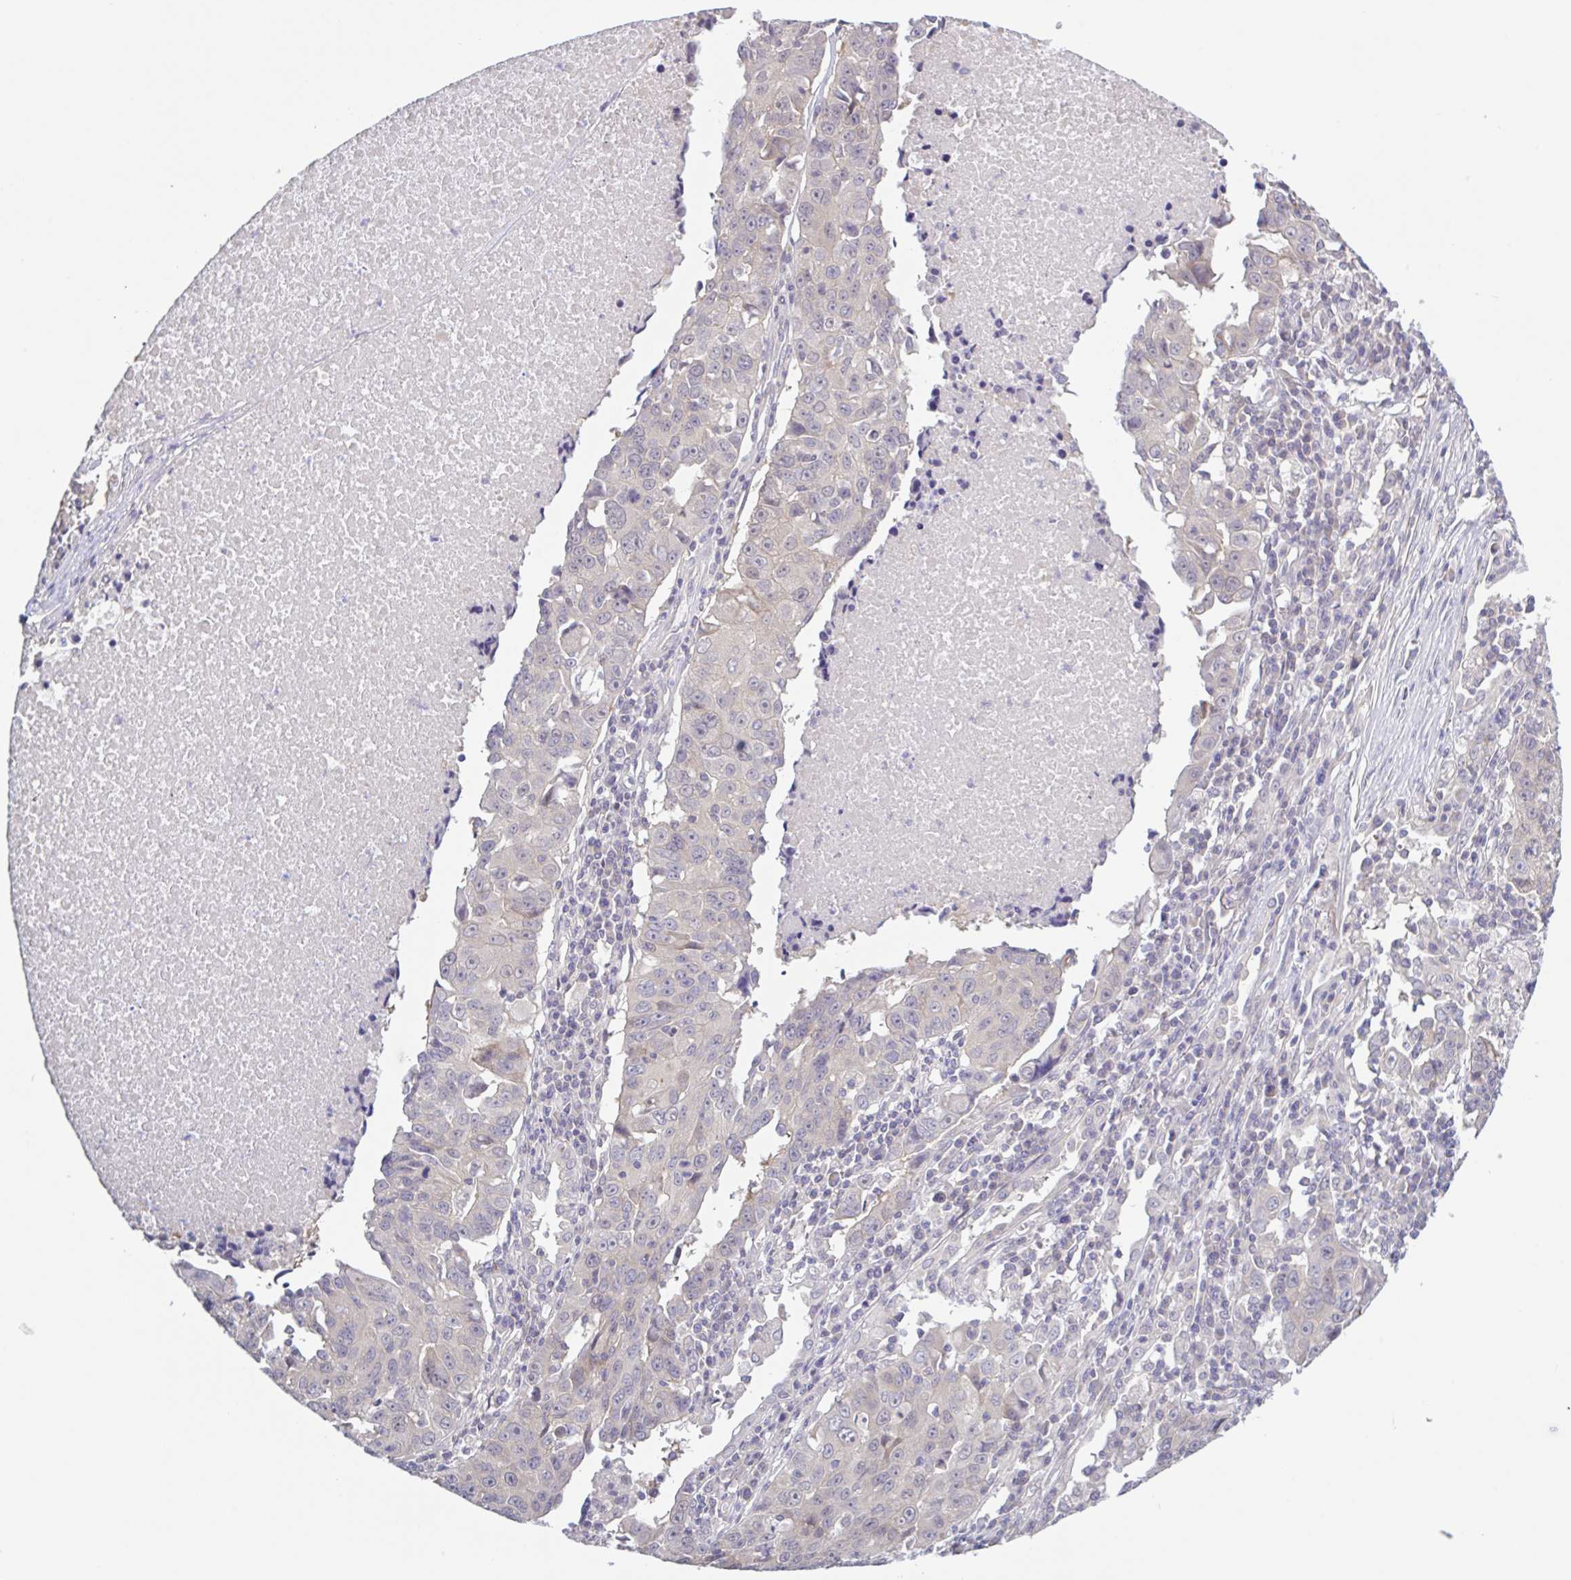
{"staining": {"intensity": "negative", "quantity": "none", "location": "none"}, "tissue": "lung cancer", "cell_type": "Tumor cells", "image_type": "cancer", "snomed": [{"axis": "morphology", "description": "Squamous cell carcinoma, NOS"}, {"axis": "topography", "description": "Lung"}], "caption": "Squamous cell carcinoma (lung) was stained to show a protein in brown. There is no significant staining in tumor cells. Nuclei are stained in blue.", "gene": "HYPK", "patient": {"sex": "female", "age": 66}}